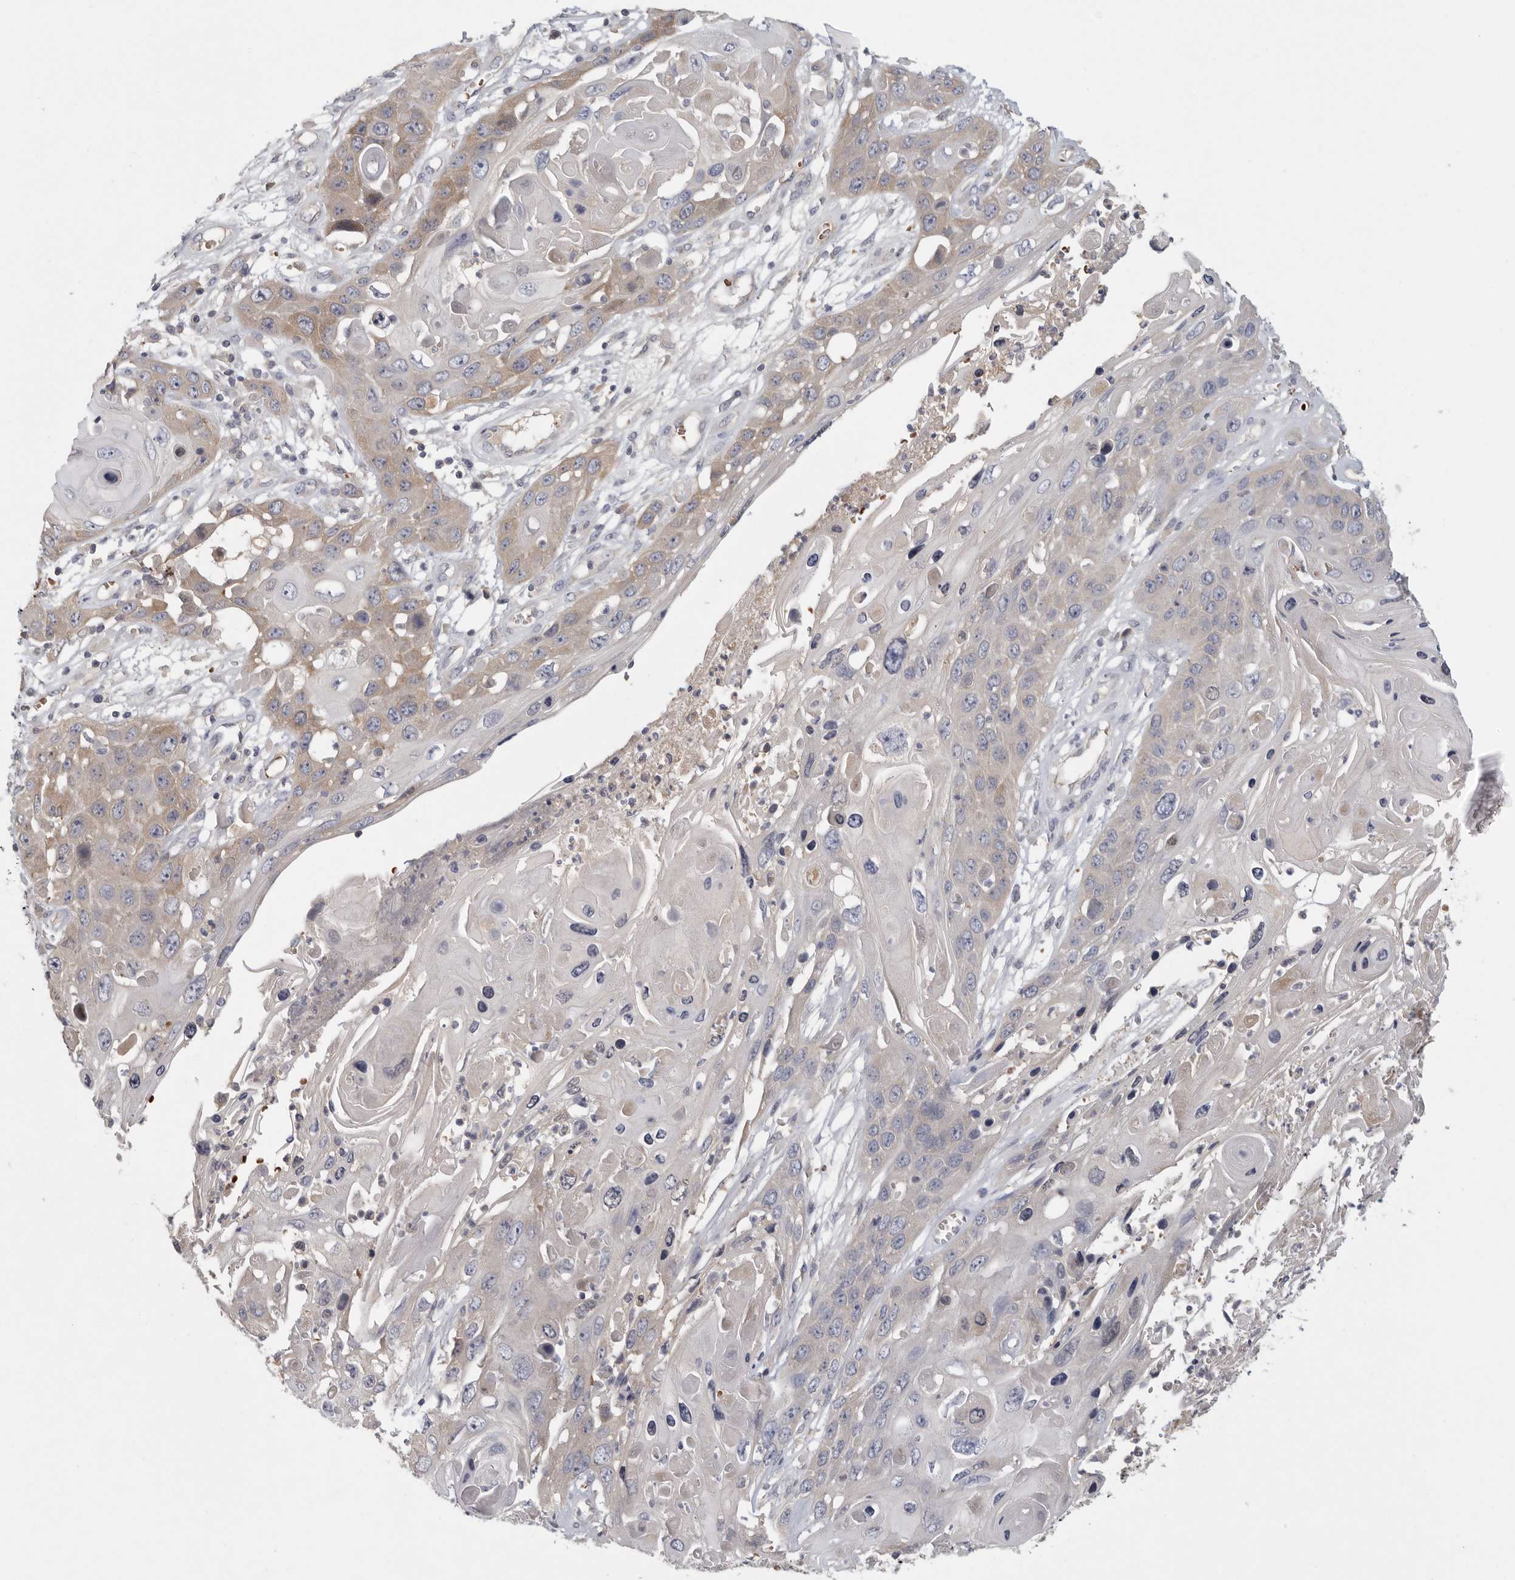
{"staining": {"intensity": "weak", "quantity": "25%-75%", "location": "cytoplasmic/membranous"}, "tissue": "skin cancer", "cell_type": "Tumor cells", "image_type": "cancer", "snomed": [{"axis": "morphology", "description": "Squamous cell carcinoma, NOS"}, {"axis": "topography", "description": "Skin"}], "caption": "A high-resolution micrograph shows immunohistochemistry (IHC) staining of squamous cell carcinoma (skin), which displays weak cytoplasmic/membranous positivity in approximately 25%-75% of tumor cells. The protein is shown in brown color, while the nuclei are stained blue.", "gene": "CFAP298", "patient": {"sex": "male", "age": 55}}